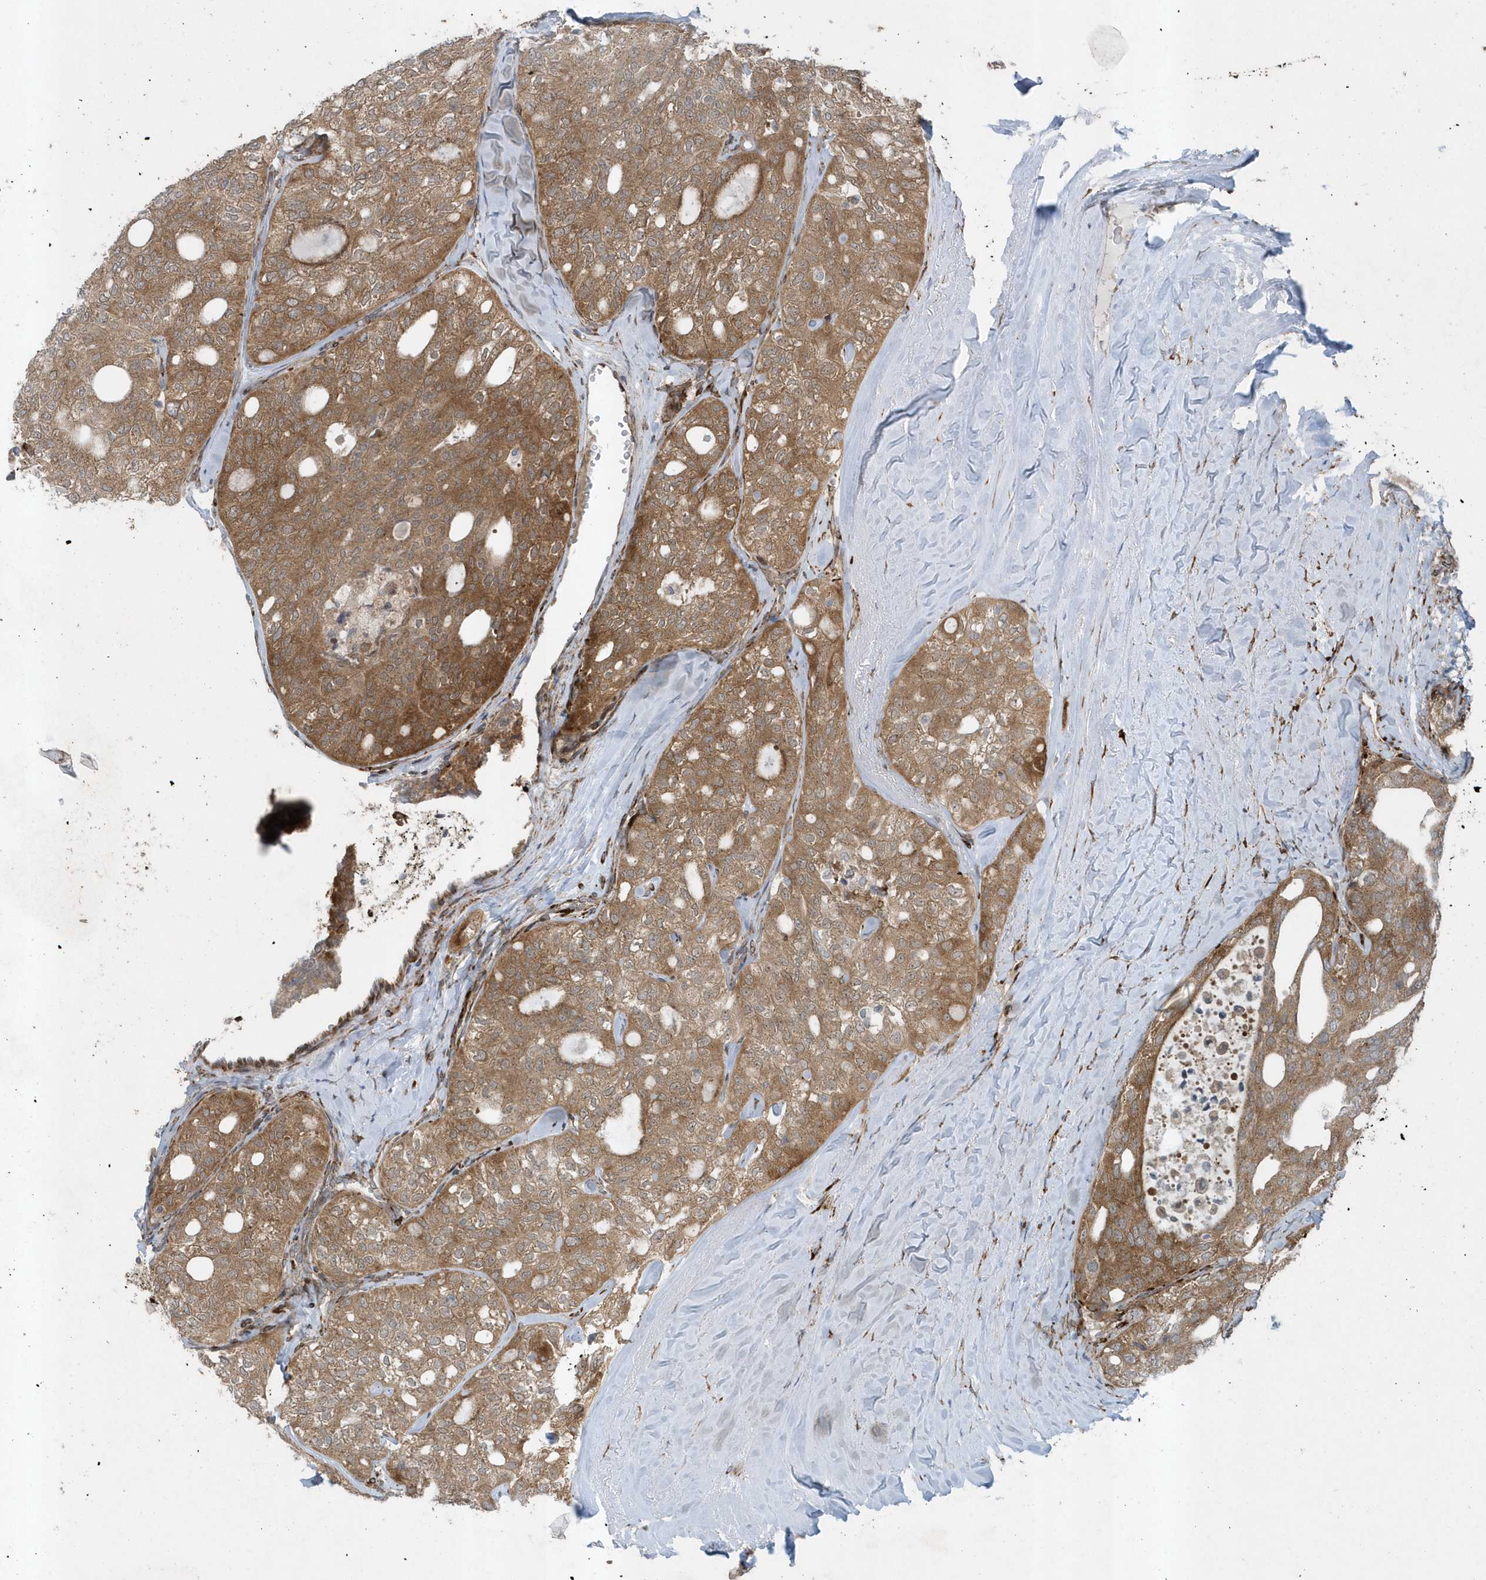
{"staining": {"intensity": "moderate", "quantity": ">75%", "location": "cytoplasmic/membranous"}, "tissue": "thyroid cancer", "cell_type": "Tumor cells", "image_type": "cancer", "snomed": [{"axis": "morphology", "description": "Follicular adenoma carcinoma, NOS"}, {"axis": "topography", "description": "Thyroid gland"}], "caption": "Thyroid cancer (follicular adenoma carcinoma) stained with immunohistochemistry demonstrates moderate cytoplasmic/membranous positivity in approximately >75% of tumor cells. (brown staining indicates protein expression, while blue staining denotes nuclei).", "gene": "FAM98A", "patient": {"sex": "male", "age": 75}}